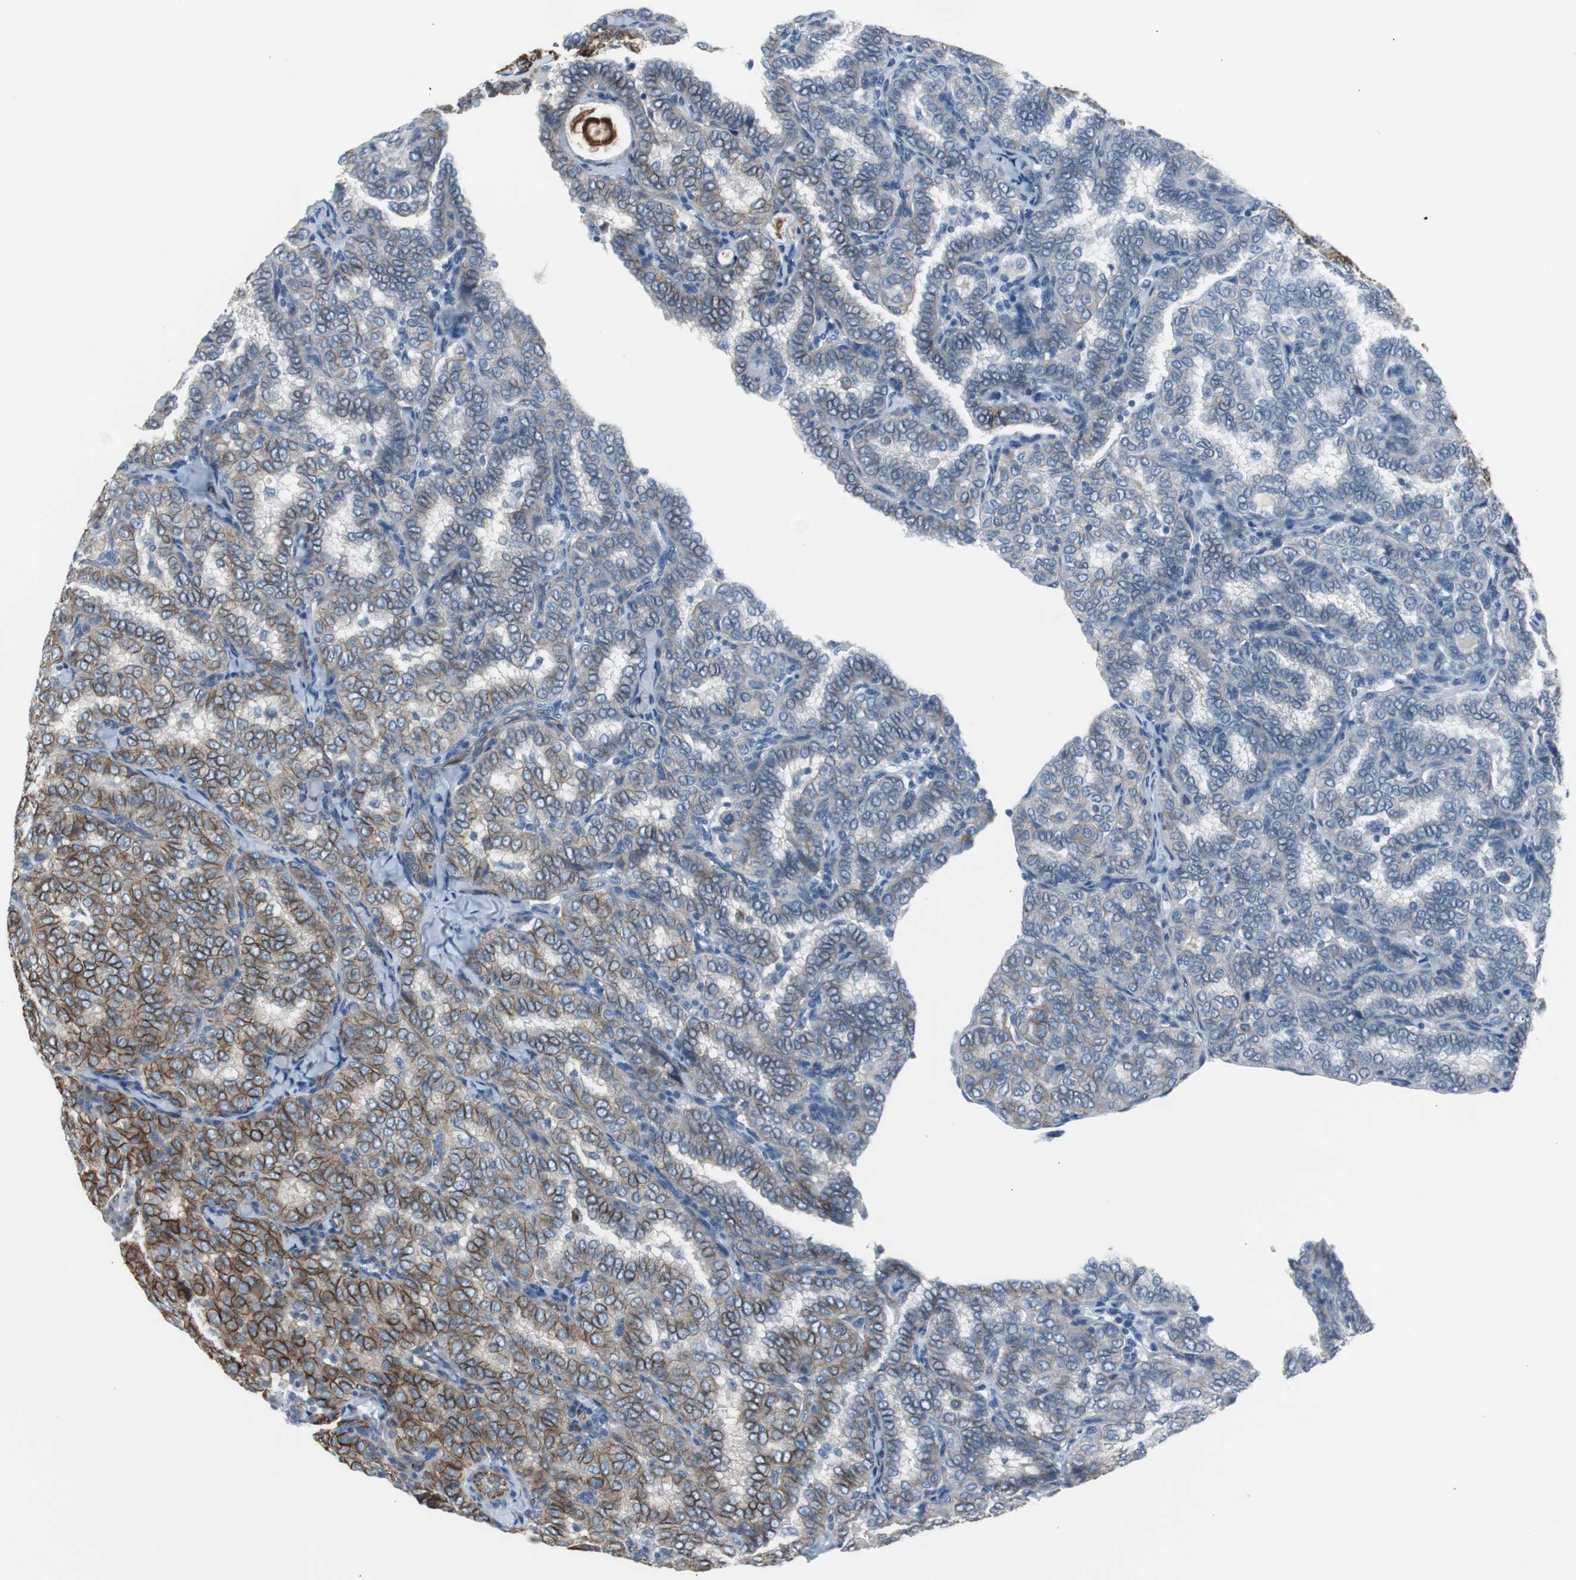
{"staining": {"intensity": "strong", "quantity": "25%-75%", "location": "cytoplasmic/membranous"}, "tissue": "thyroid cancer", "cell_type": "Tumor cells", "image_type": "cancer", "snomed": [{"axis": "morphology", "description": "Papillary adenocarcinoma, NOS"}, {"axis": "topography", "description": "Thyroid gland"}], "caption": "Thyroid cancer (papillary adenocarcinoma) stained with a protein marker reveals strong staining in tumor cells.", "gene": "STXBP4", "patient": {"sex": "female", "age": 30}}